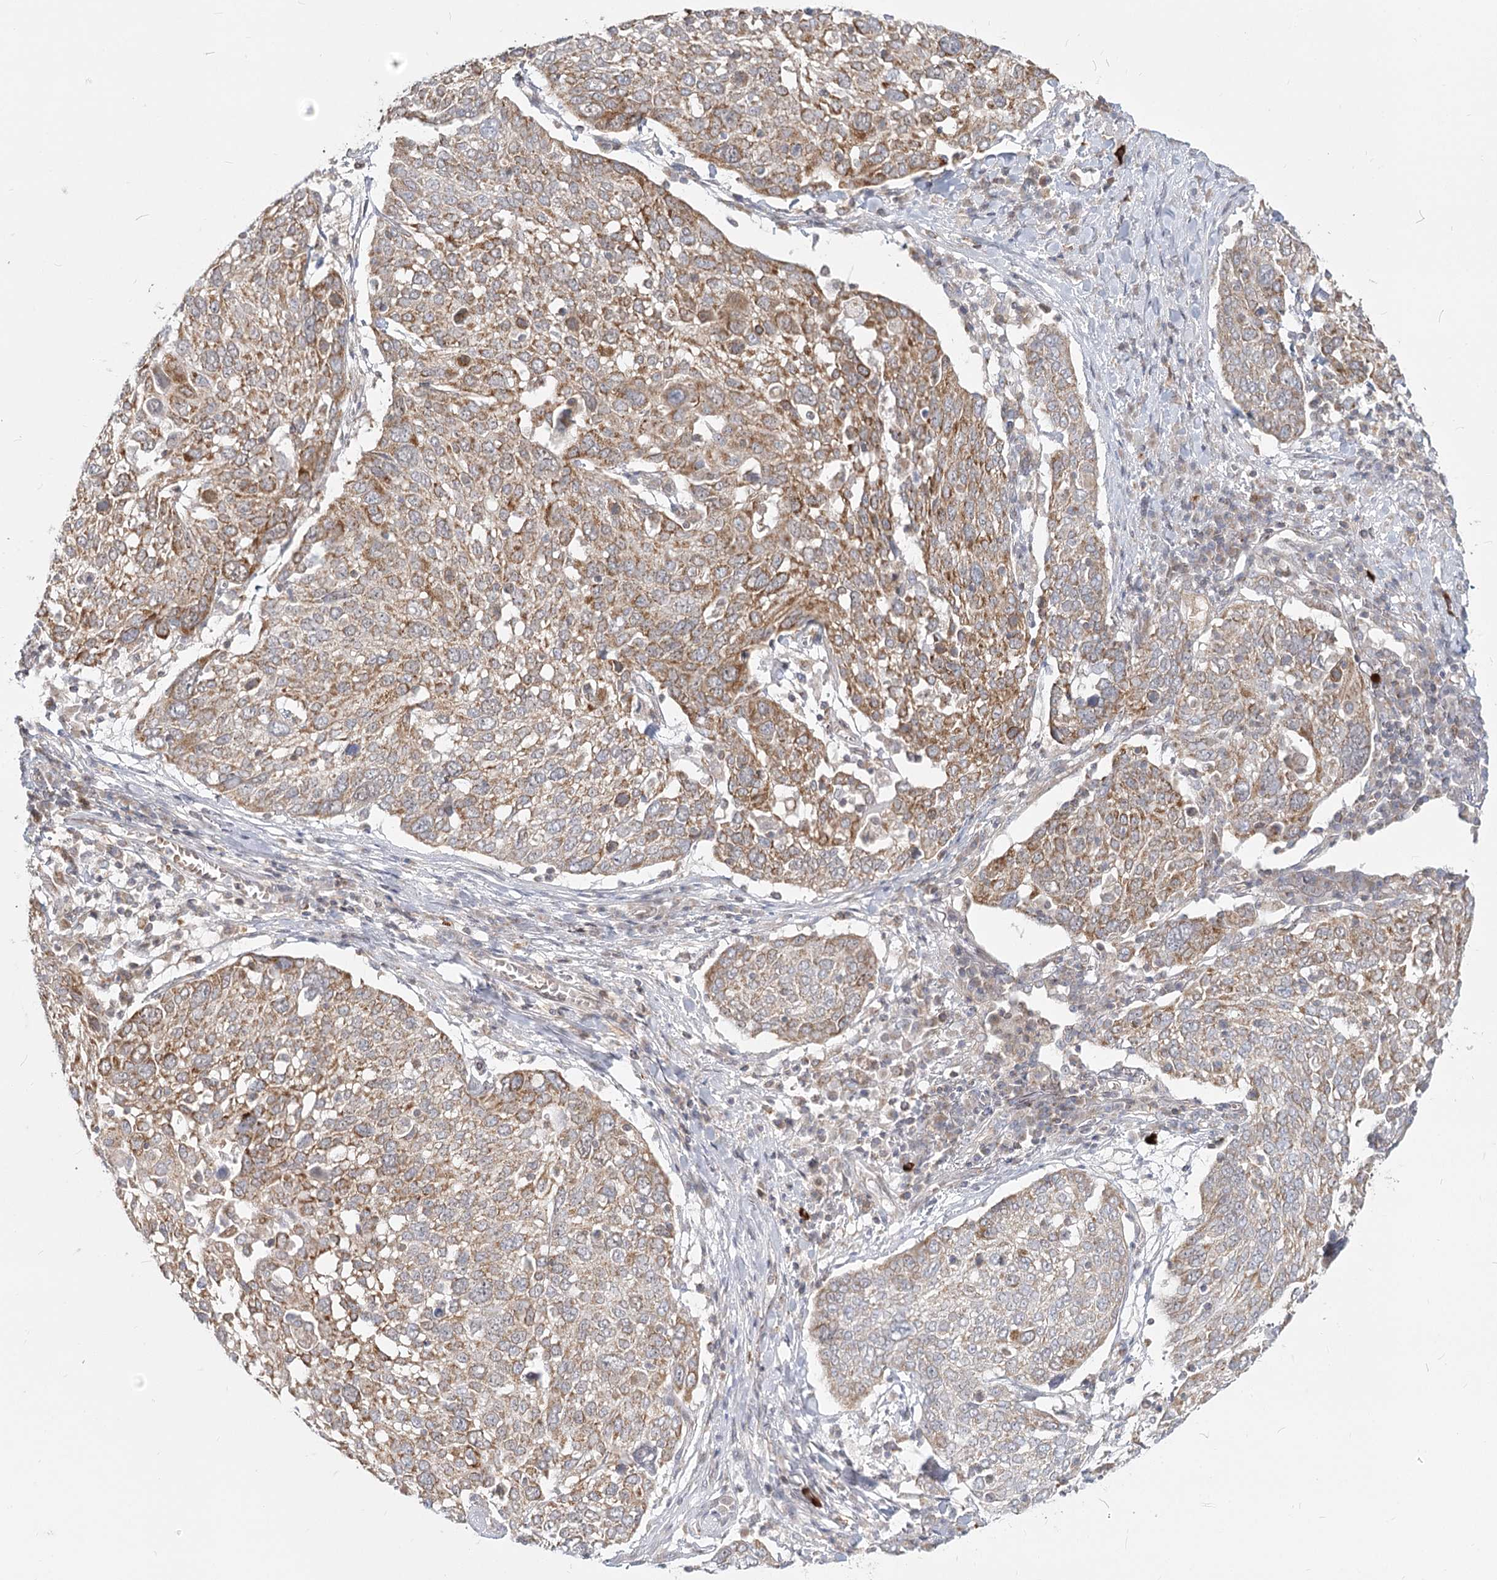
{"staining": {"intensity": "moderate", "quantity": ">75%", "location": "cytoplasmic/membranous"}, "tissue": "lung cancer", "cell_type": "Tumor cells", "image_type": "cancer", "snomed": [{"axis": "morphology", "description": "Squamous cell carcinoma, NOS"}, {"axis": "topography", "description": "Lung"}], "caption": "Moderate cytoplasmic/membranous positivity for a protein is present in about >75% of tumor cells of lung squamous cell carcinoma using immunohistochemistry (IHC).", "gene": "MTMR3", "patient": {"sex": "male", "age": 65}}